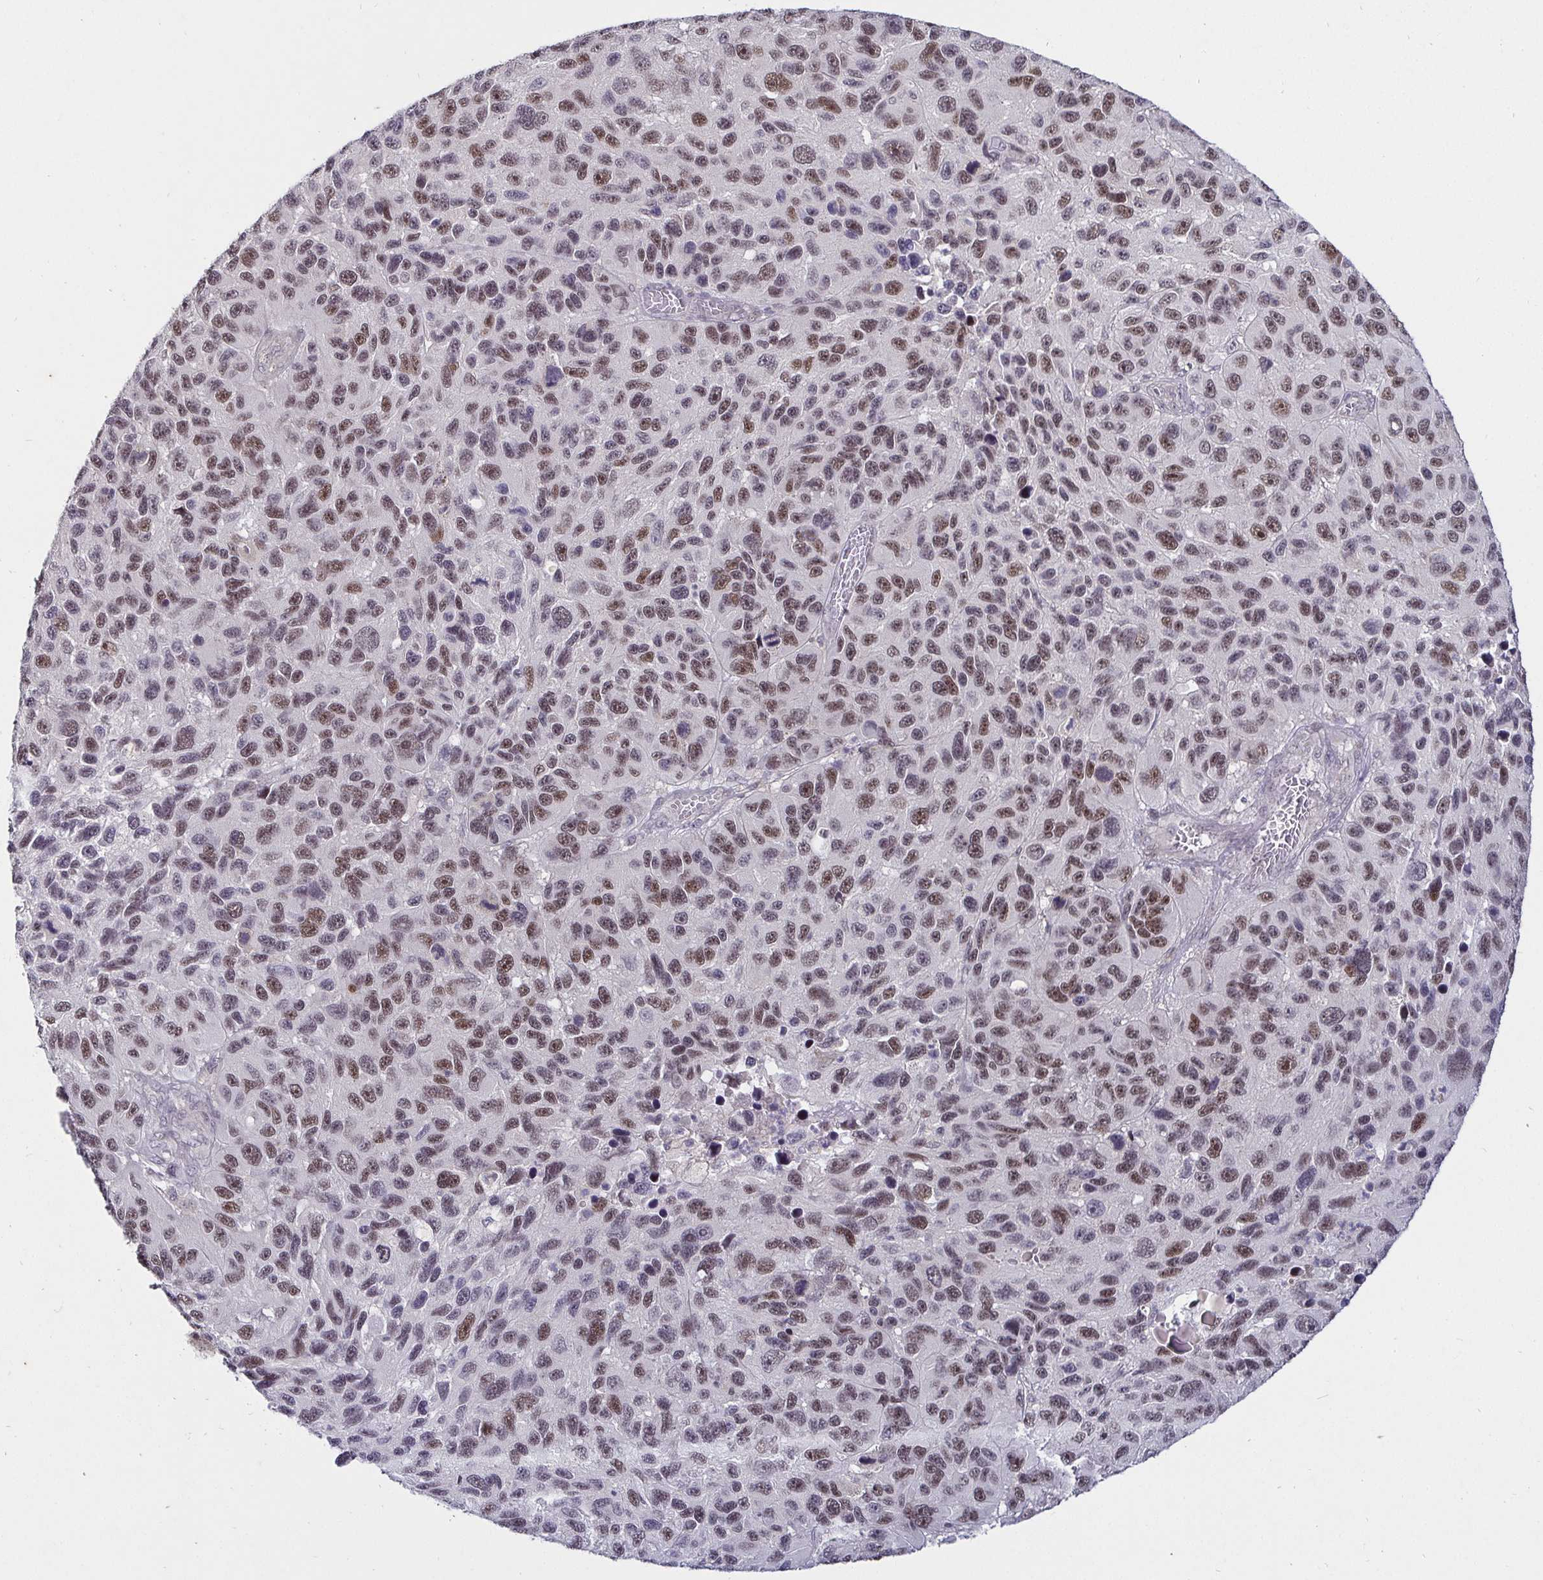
{"staining": {"intensity": "moderate", "quantity": ">75%", "location": "nuclear"}, "tissue": "melanoma", "cell_type": "Tumor cells", "image_type": "cancer", "snomed": [{"axis": "morphology", "description": "Malignant melanoma, NOS"}, {"axis": "topography", "description": "Skin"}], "caption": "Malignant melanoma stained with immunohistochemistry exhibits moderate nuclear expression in about >75% of tumor cells. Nuclei are stained in blue.", "gene": "MLH1", "patient": {"sex": "male", "age": 53}}